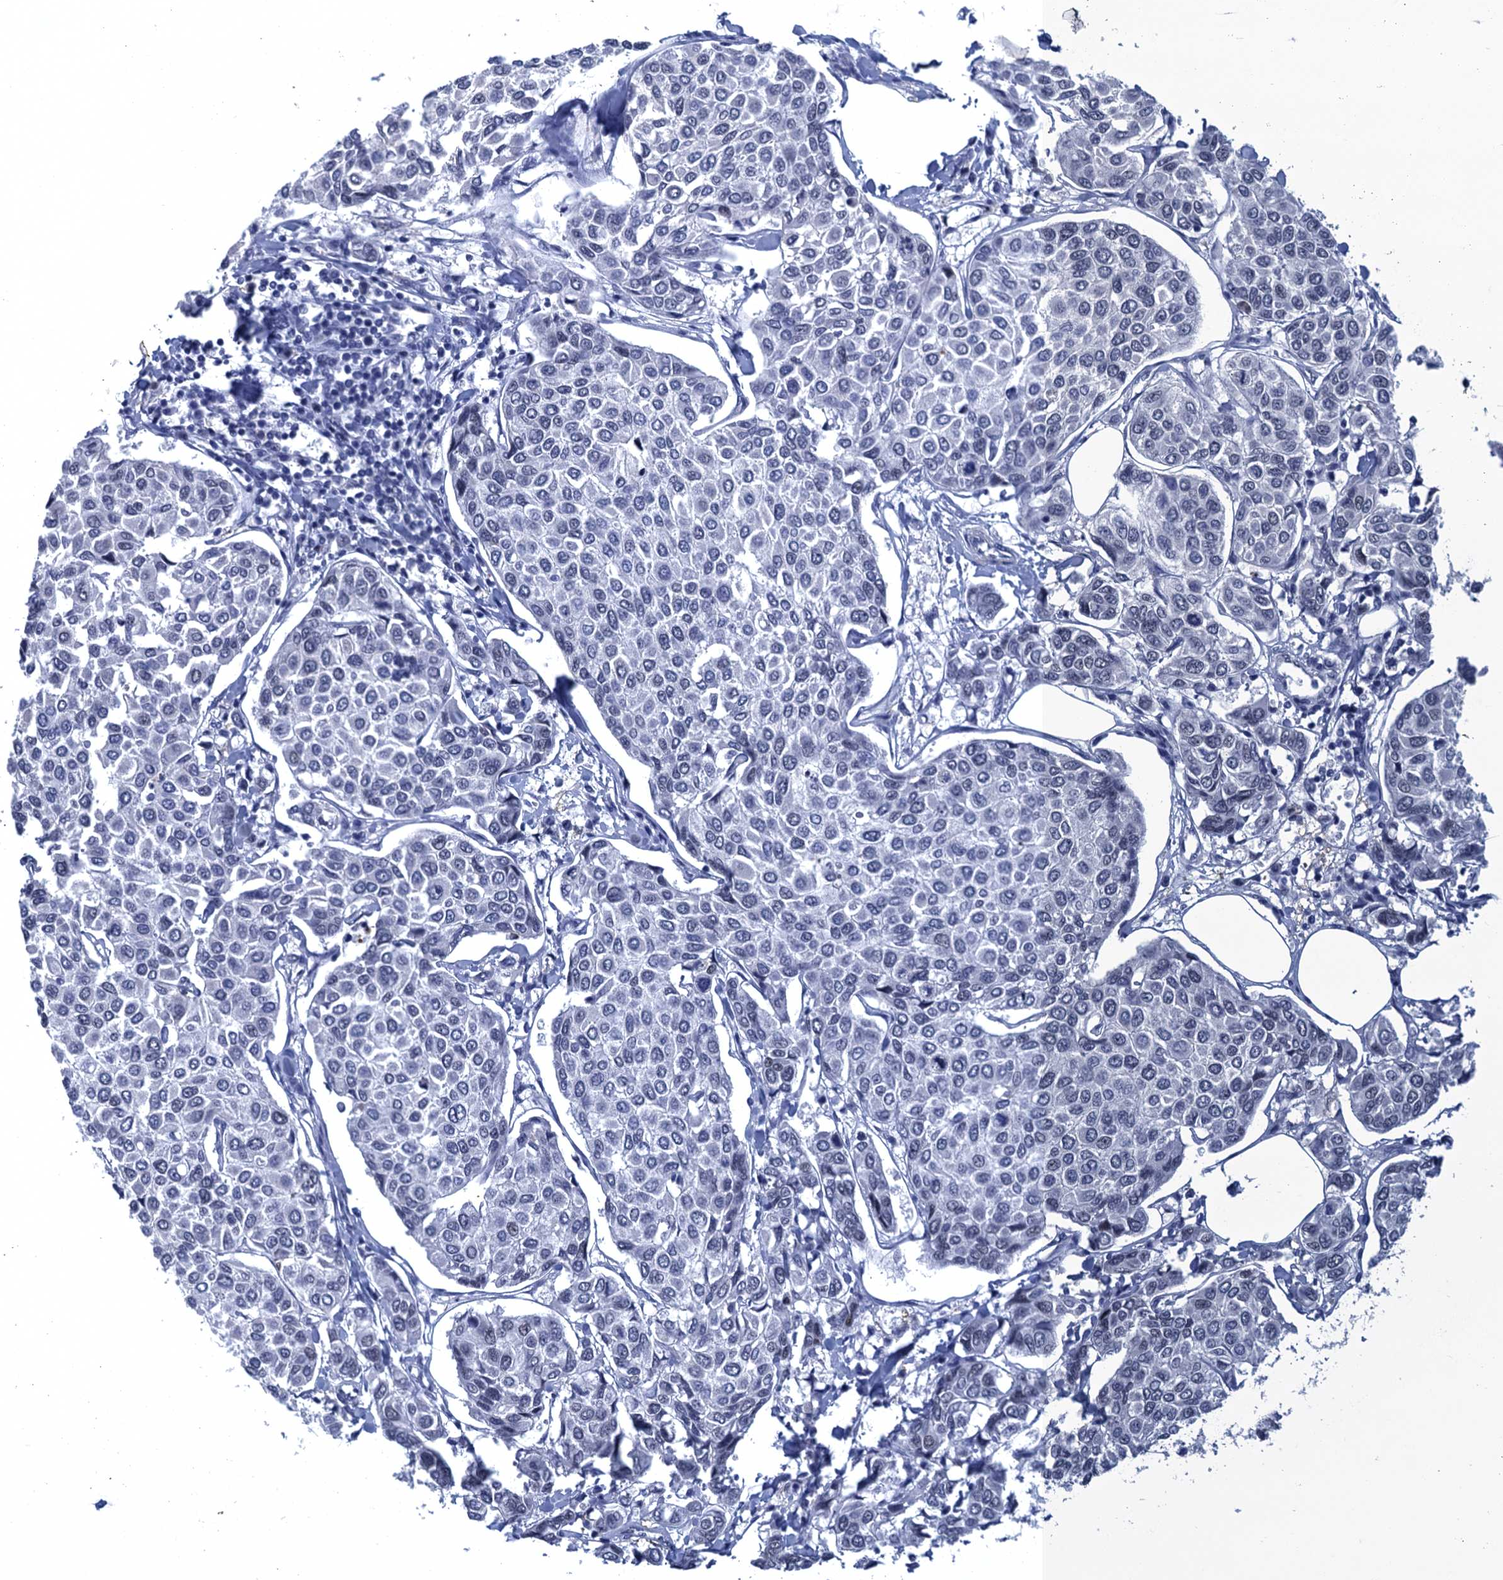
{"staining": {"intensity": "negative", "quantity": "none", "location": "none"}, "tissue": "breast cancer", "cell_type": "Tumor cells", "image_type": "cancer", "snomed": [{"axis": "morphology", "description": "Duct carcinoma"}, {"axis": "topography", "description": "Breast"}], "caption": "IHC image of neoplastic tissue: human breast cancer (intraductal carcinoma) stained with DAB demonstrates no significant protein staining in tumor cells. (DAB IHC, high magnification).", "gene": "GINS3", "patient": {"sex": "female", "age": 55}}